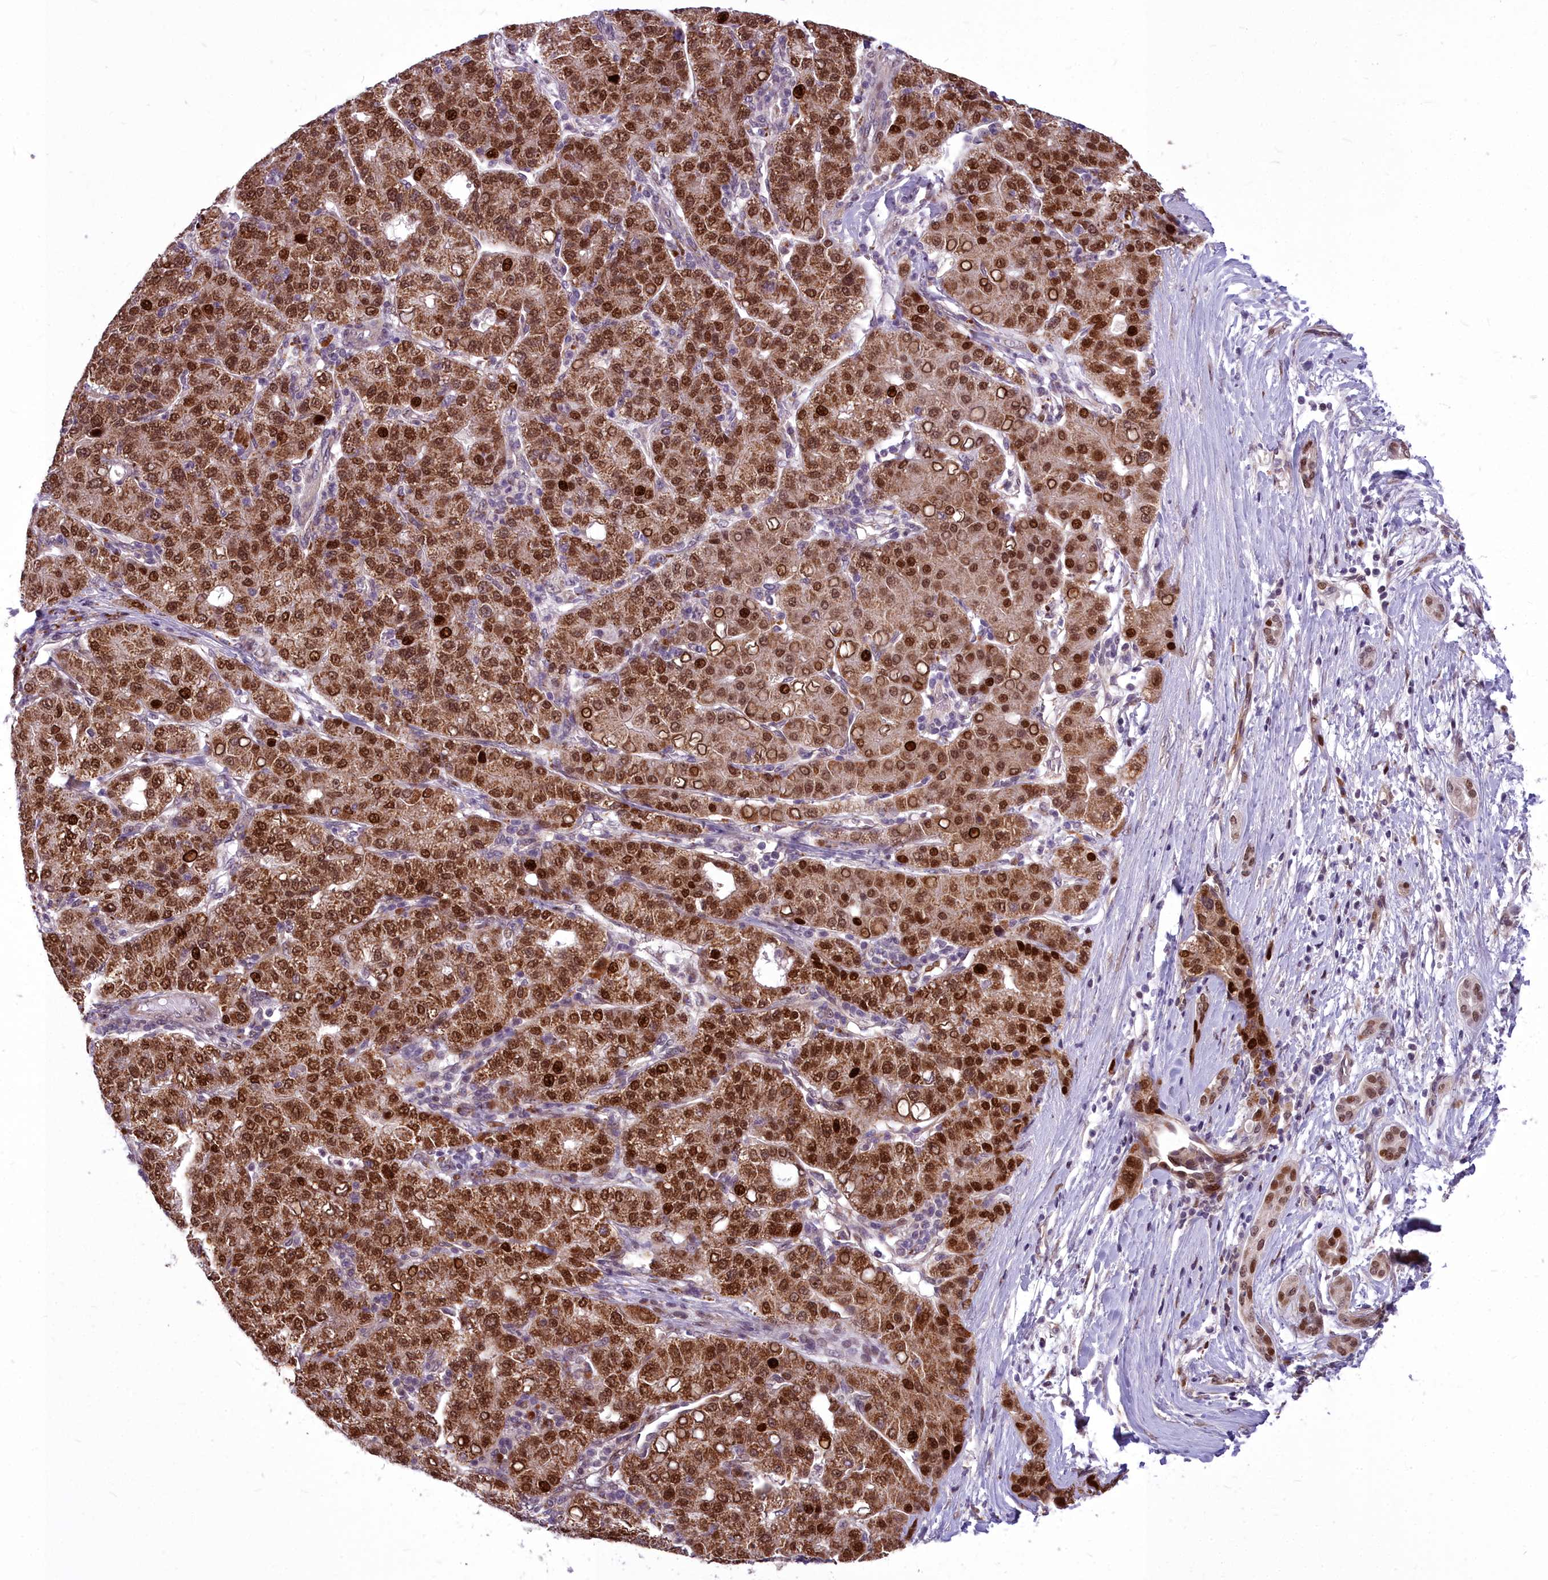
{"staining": {"intensity": "strong", "quantity": ">75%", "location": "cytoplasmic/membranous,nuclear"}, "tissue": "liver cancer", "cell_type": "Tumor cells", "image_type": "cancer", "snomed": [{"axis": "morphology", "description": "Carcinoma, Hepatocellular, NOS"}, {"axis": "topography", "description": "Liver"}], "caption": "An immunohistochemistry photomicrograph of neoplastic tissue is shown. Protein staining in brown labels strong cytoplasmic/membranous and nuclear positivity in liver cancer (hepatocellular carcinoma) within tumor cells.", "gene": "AP1M1", "patient": {"sex": "male", "age": 65}}